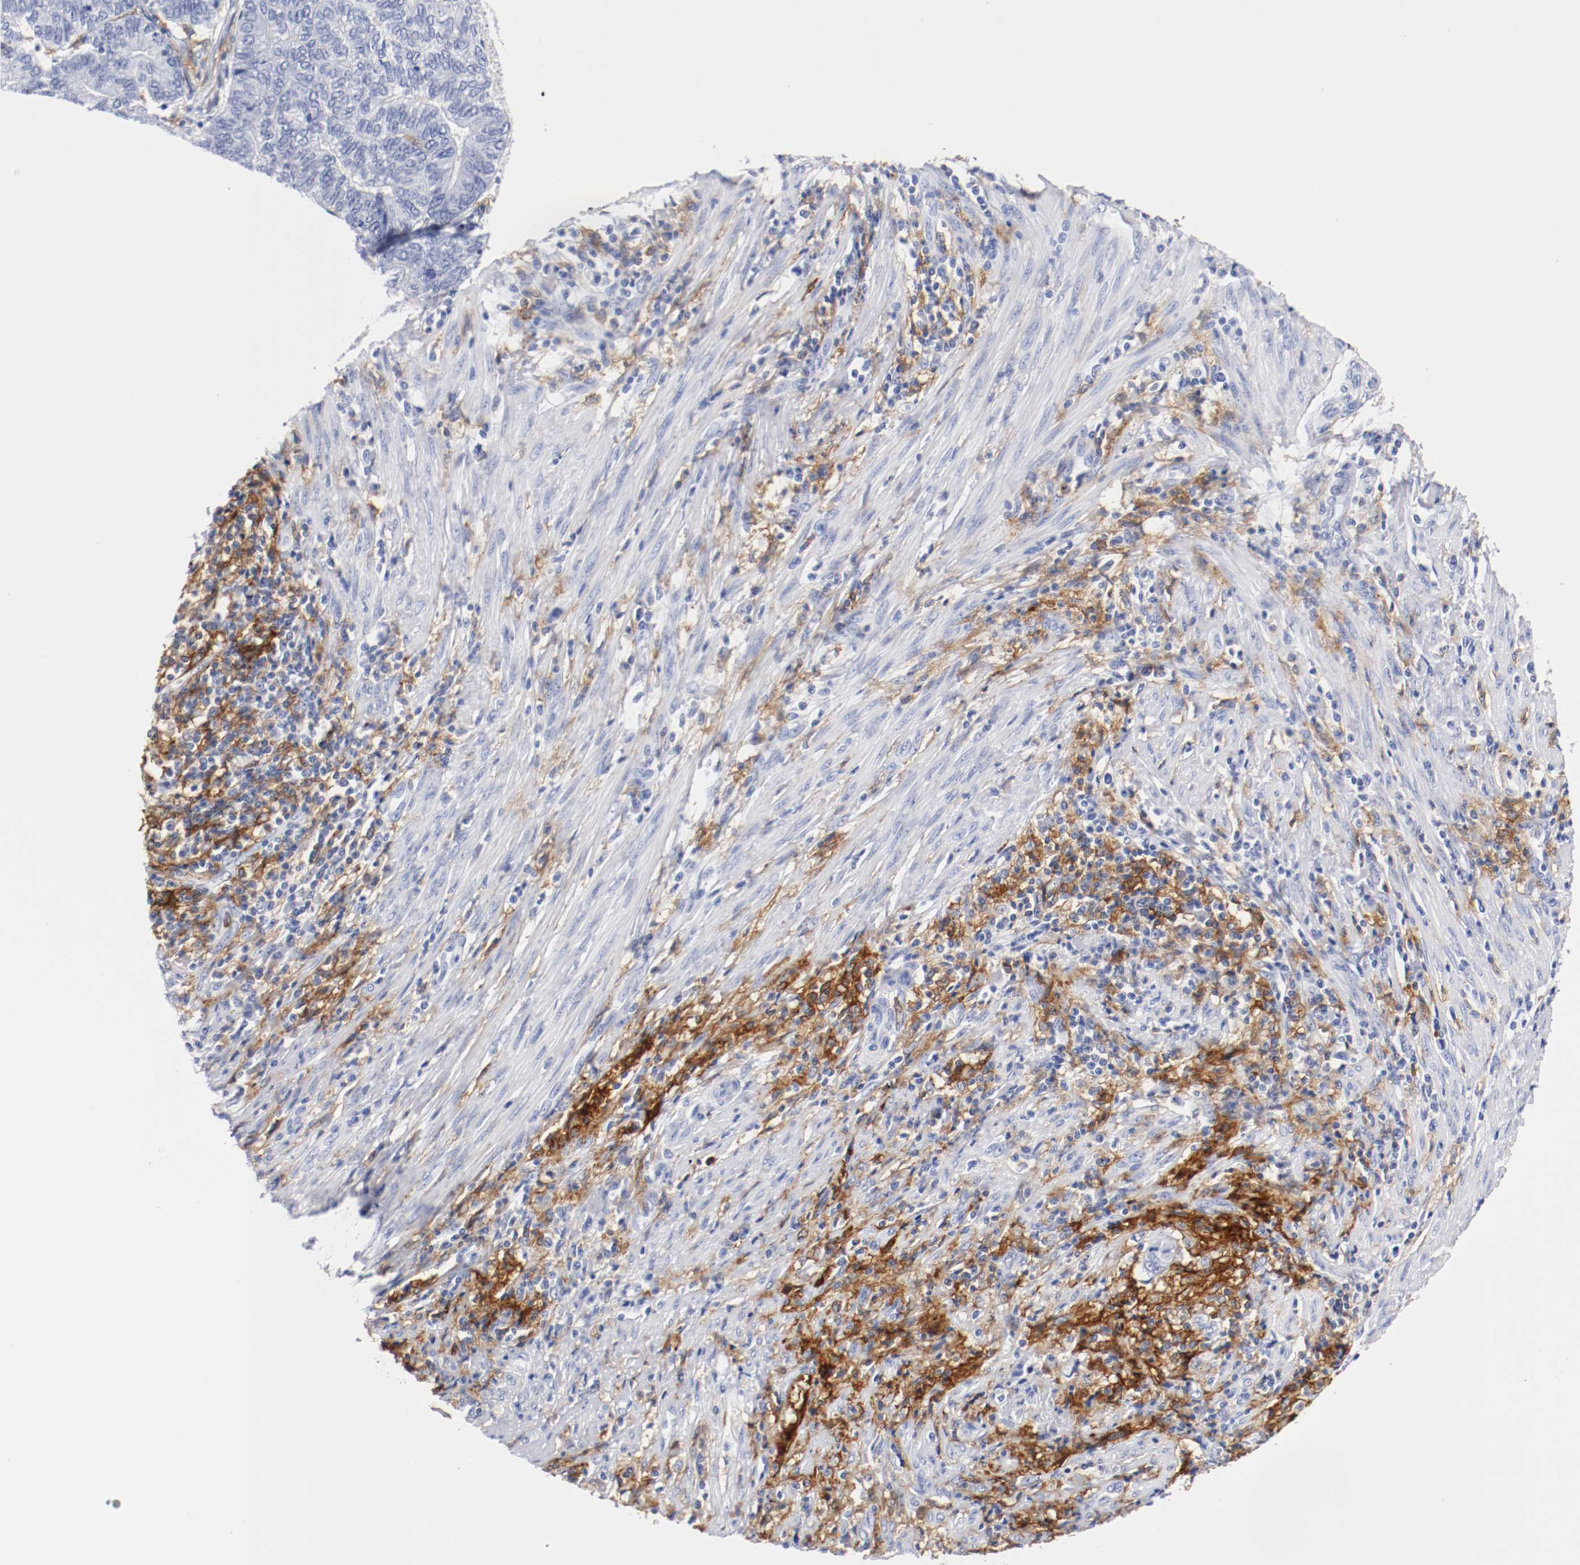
{"staining": {"intensity": "negative", "quantity": "none", "location": "none"}, "tissue": "endometrial cancer", "cell_type": "Tumor cells", "image_type": "cancer", "snomed": [{"axis": "morphology", "description": "Adenocarcinoma, NOS"}, {"axis": "topography", "description": "Uterus"}, {"axis": "topography", "description": "Endometrium"}], "caption": "Tumor cells show no significant staining in adenocarcinoma (endometrial).", "gene": "ITGAX", "patient": {"sex": "female", "age": 70}}